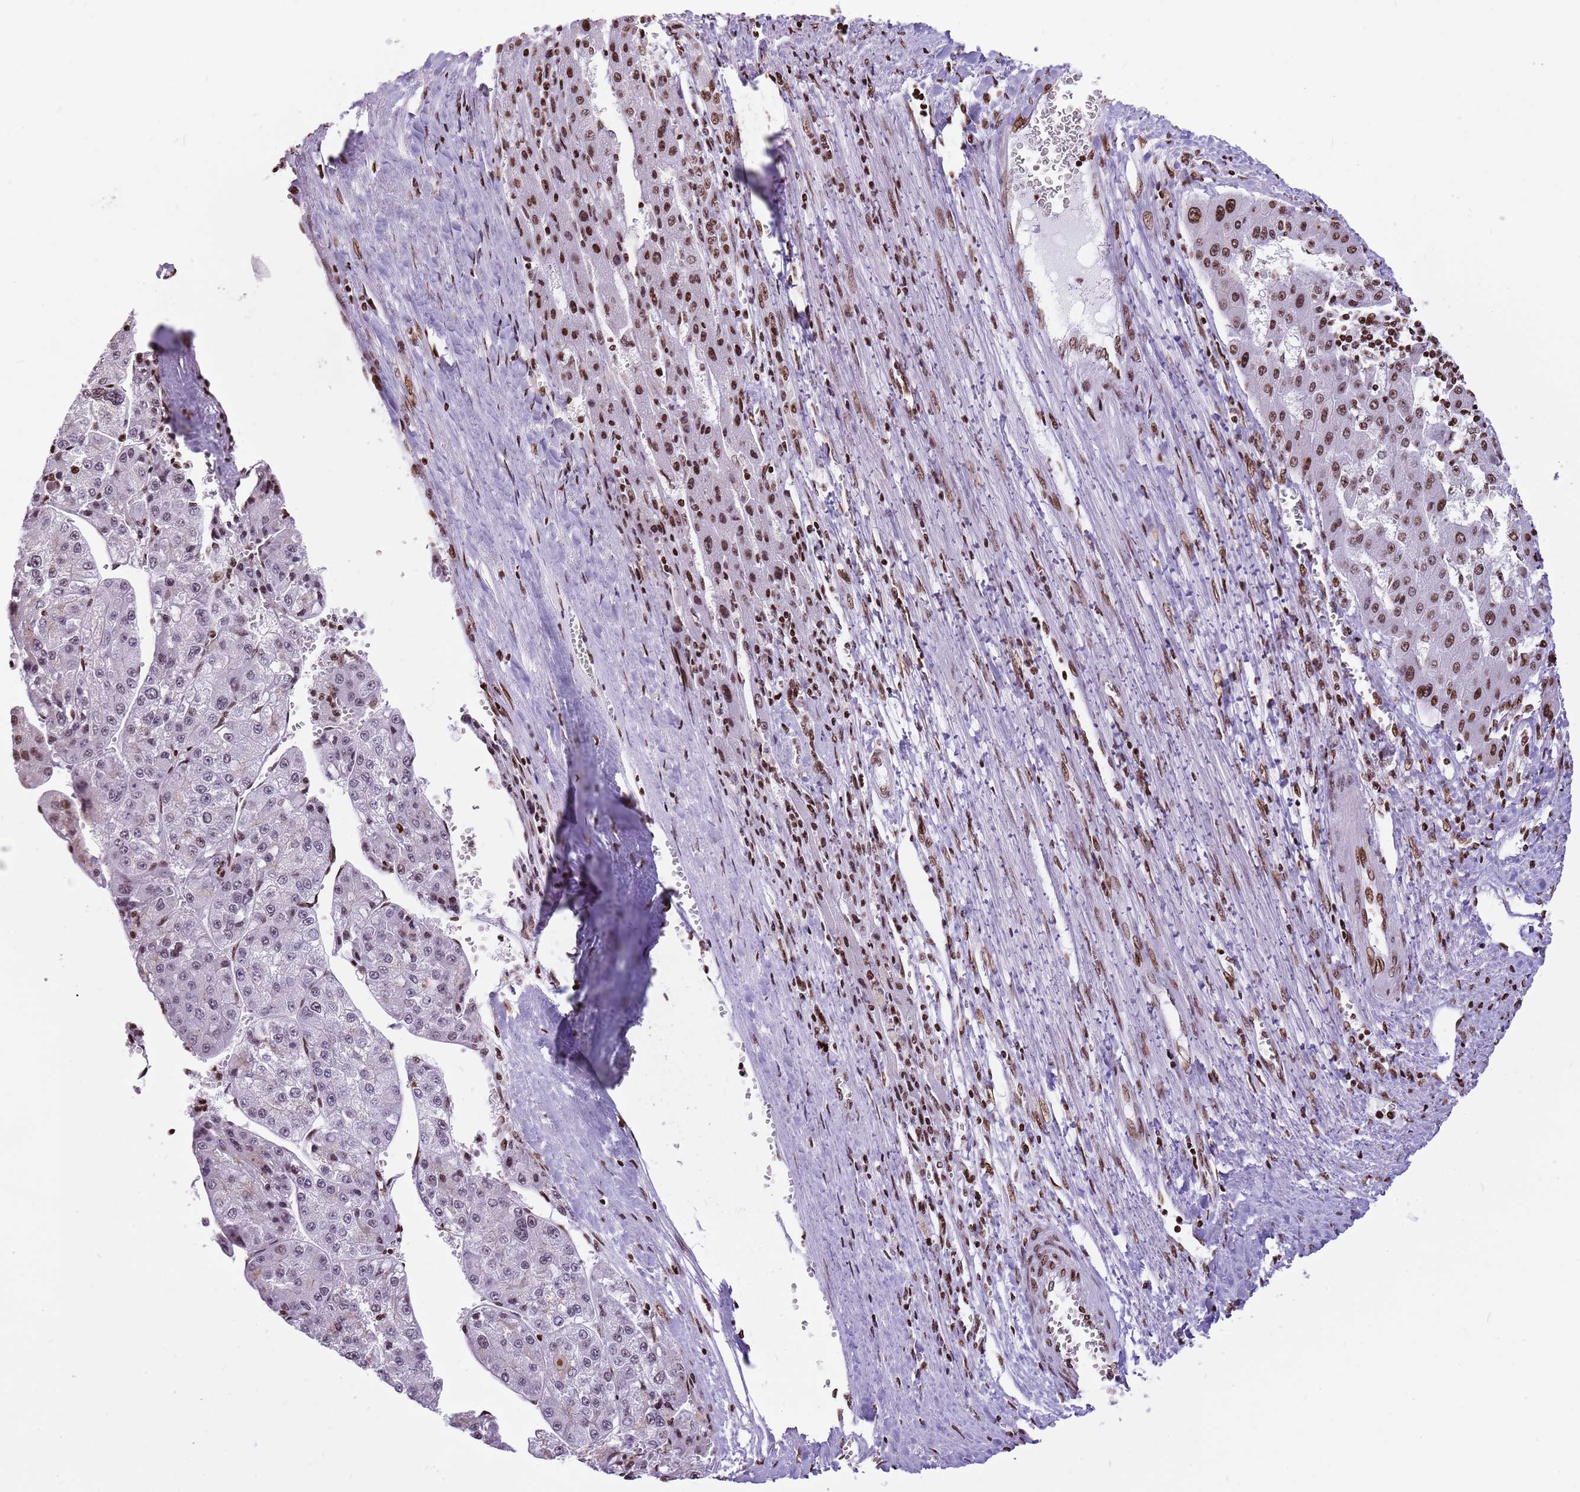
{"staining": {"intensity": "moderate", "quantity": "<25%", "location": "nuclear"}, "tissue": "liver cancer", "cell_type": "Tumor cells", "image_type": "cancer", "snomed": [{"axis": "morphology", "description": "Carcinoma, Hepatocellular, NOS"}, {"axis": "topography", "description": "Liver"}], "caption": "This is an image of immunohistochemistry (IHC) staining of liver cancer (hepatocellular carcinoma), which shows moderate expression in the nuclear of tumor cells.", "gene": "WASHC4", "patient": {"sex": "female", "age": 73}}